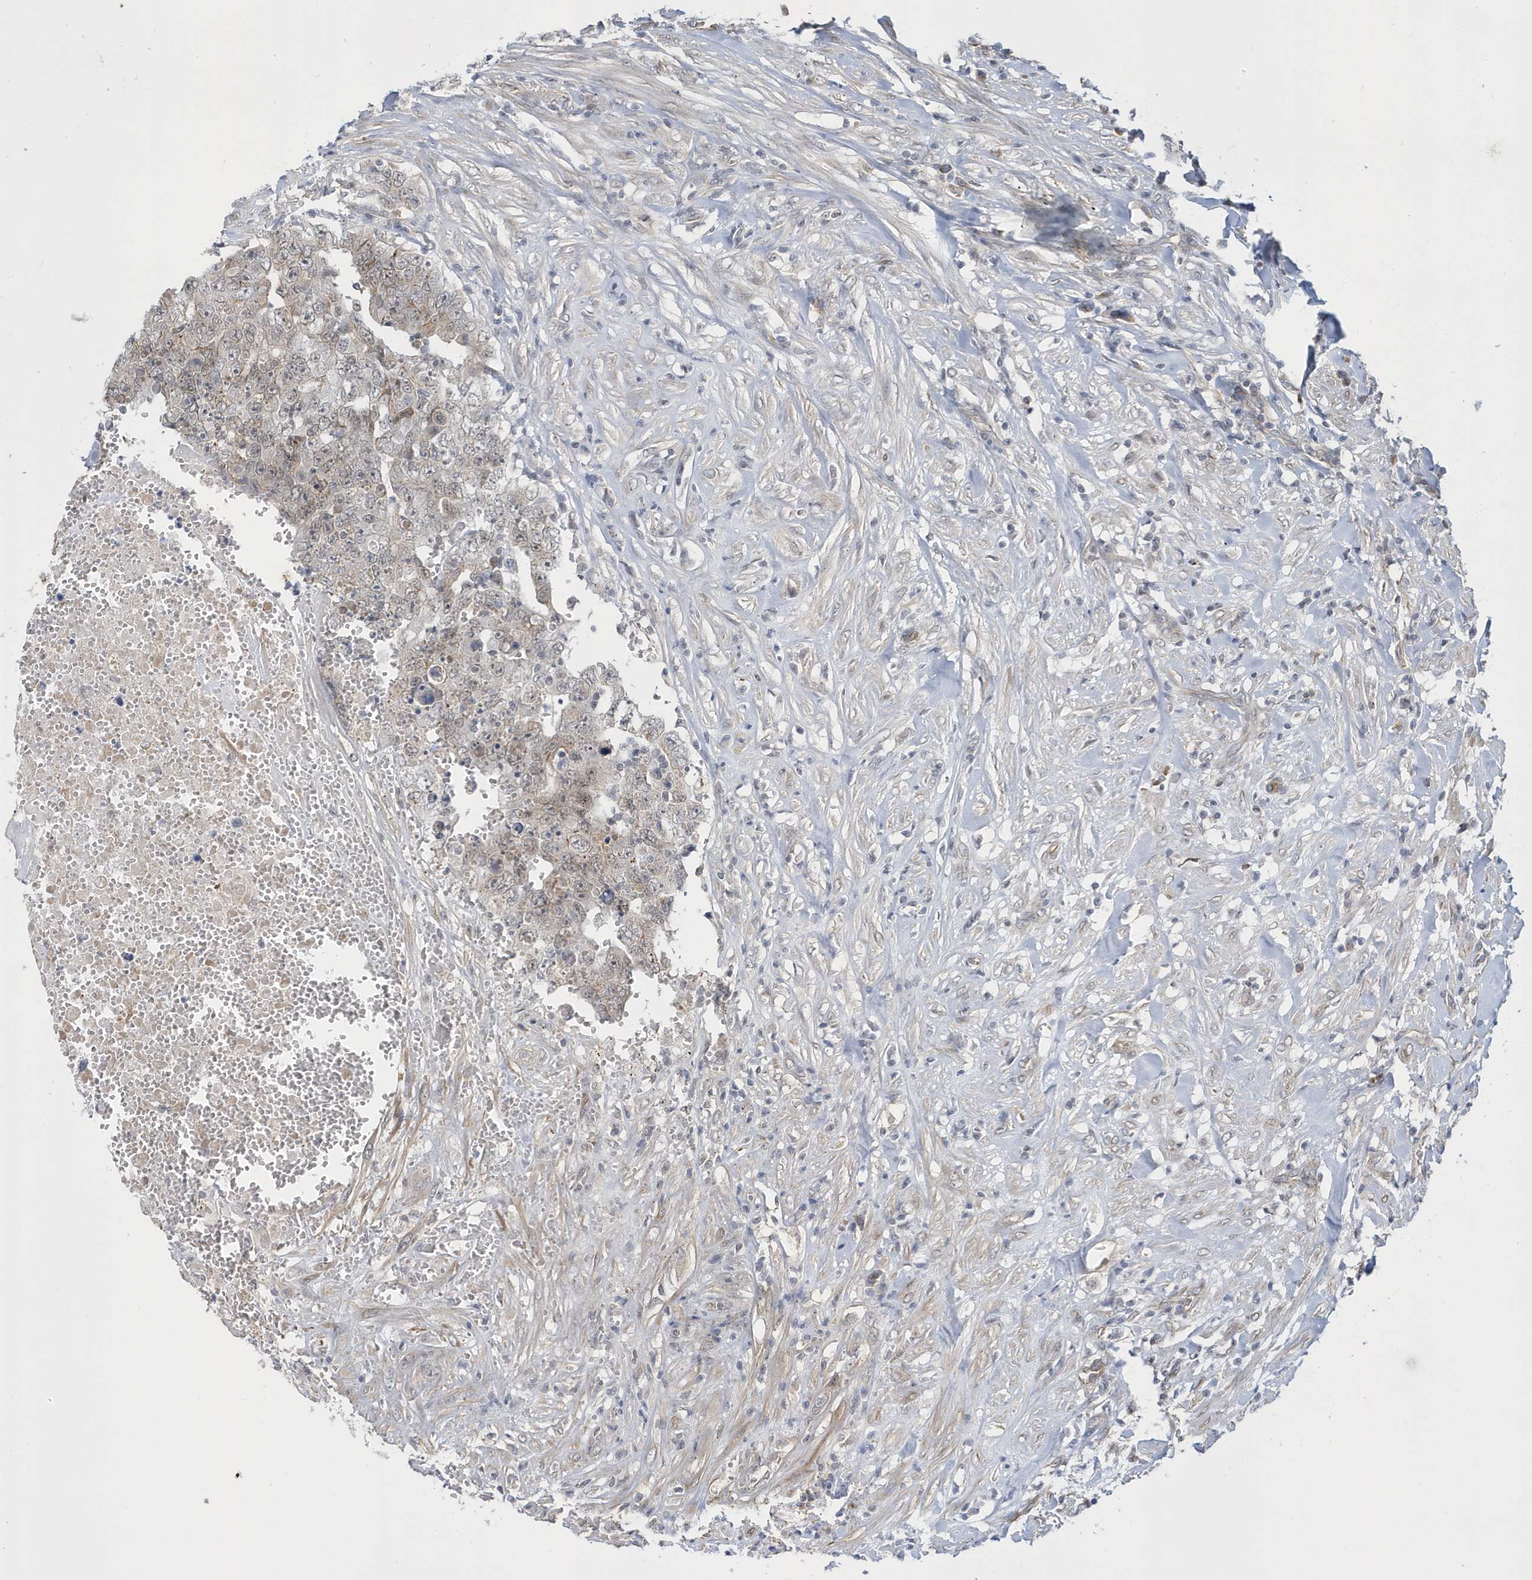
{"staining": {"intensity": "weak", "quantity": "<25%", "location": "cytoplasmic/membranous,nuclear"}, "tissue": "testis cancer", "cell_type": "Tumor cells", "image_type": "cancer", "snomed": [{"axis": "morphology", "description": "Carcinoma, Embryonal, NOS"}, {"axis": "topography", "description": "Testis"}], "caption": "Tumor cells are negative for protein expression in human testis embryonal carcinoma.", "gene": "ZNF654", "patient": {"sex": "male", "age": 26}}